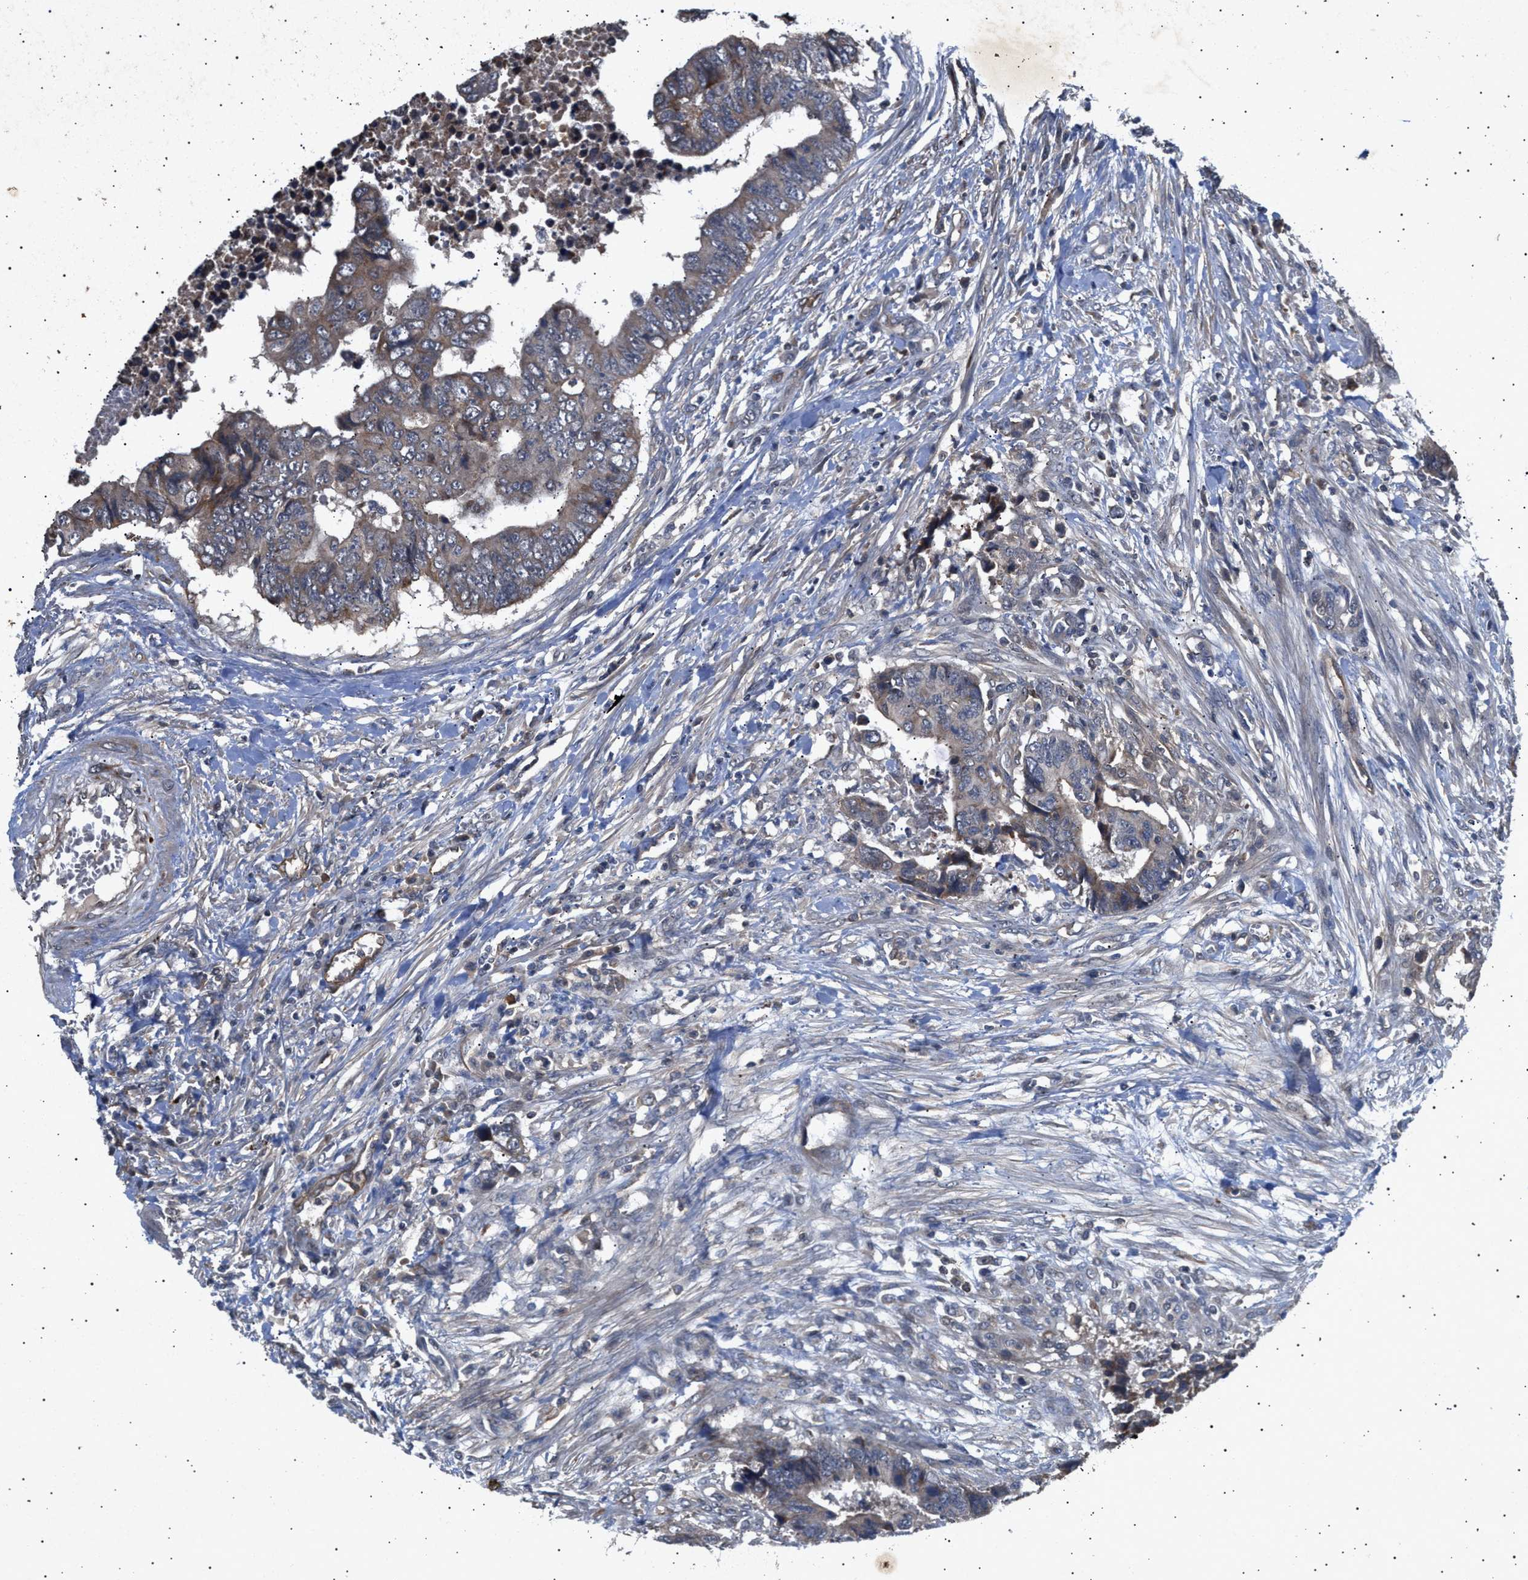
{"staining": {"intensity": "weak", "quantity": "25%-75%", "location": "cytoplasmic/membranous"}, "tissue": "colorectal cancer", "cell_type": "Tumor cells", "image_type": "cancer", "snomed": [{"axis": "morphology", "description": "Adenocarcinoma, NOS"}, {"axis": "topography", "description": "Rectum"}], "caption": "Protein expression analysis of colorectal adenocarcinoma reveals weak cytoplasmic/membranous staining in about 25%-75% of tumor cells.", "gene": "SIRT5", "patient": {"sex": "male", "age": 84}}